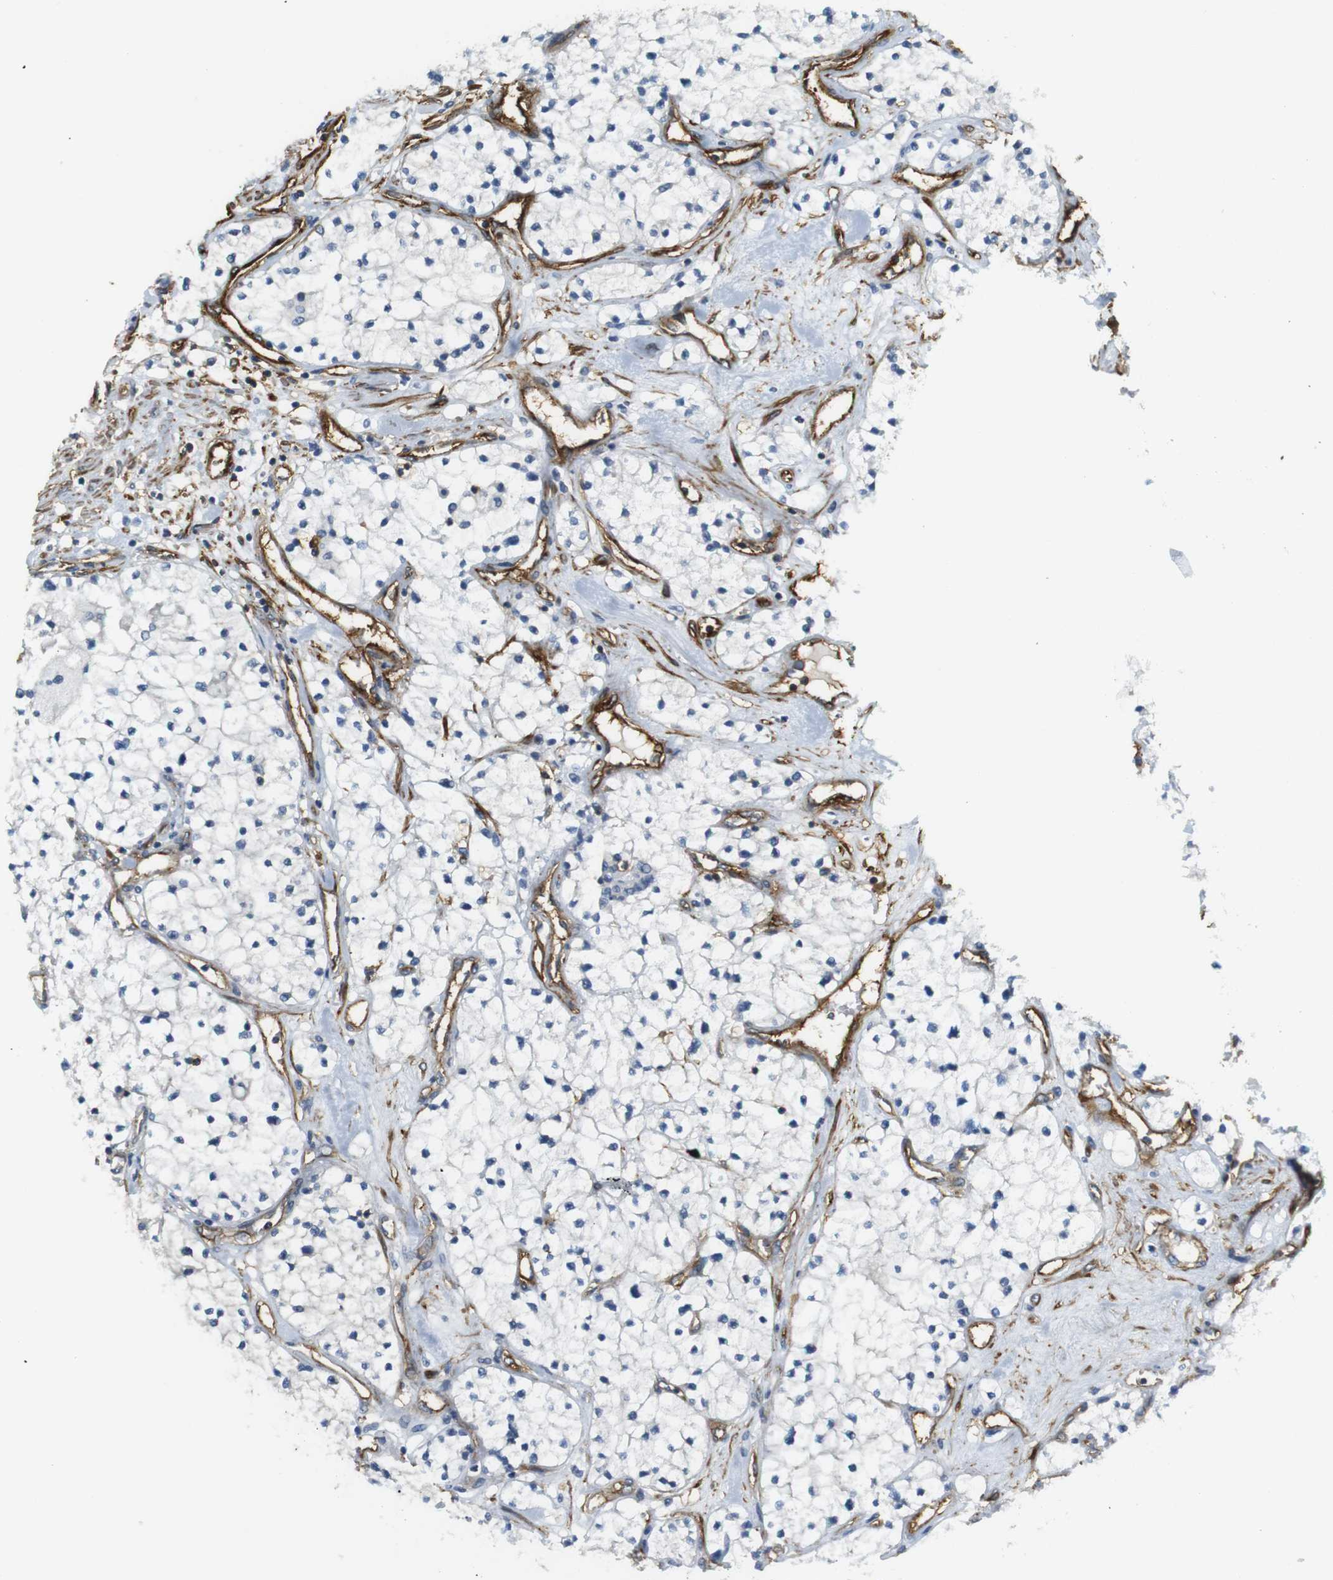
{"staining": {"intensity": "negative", "quantity": "none", "location": "none"}, "tissue": "renal cancer", "cell_type": "Tumor cells", "image_type": "cancer", "snomed": [{"axis": "morphology", "description": "Adenocarcinoma, NOS"}, {"axis": "topography", "description": "Kidney"}], "caption": "Renal cancer was stained to show a protein in brown. There is no significant positivity in tumor cells.", "gene": "F2R", "patient": {"sex": "male", "age": 68}}